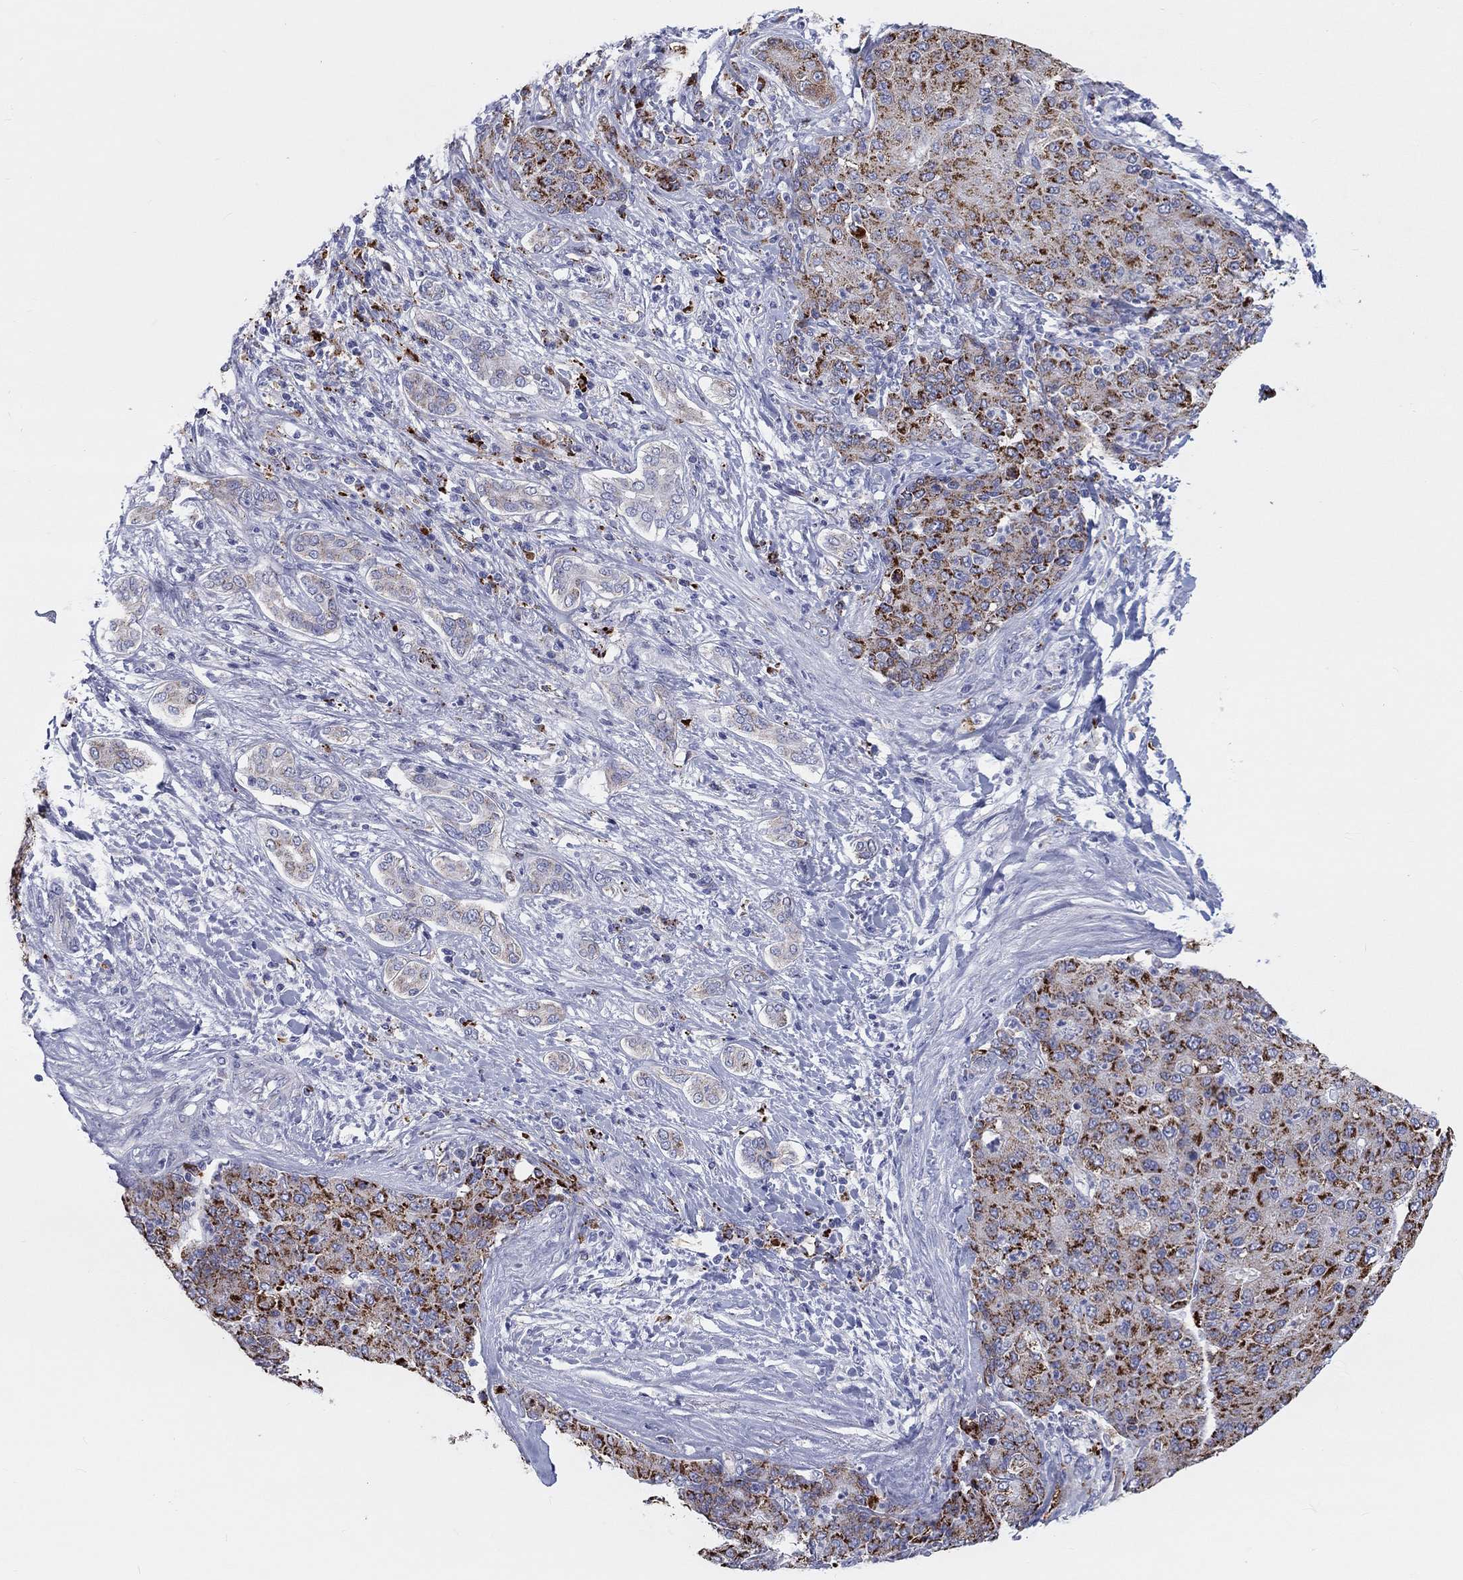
{"staining": {"intensity": "strong", "quantity": ">75%", "location": "cytoplasmic/membranous"}, "tissue": "liver cancer", "cell_type": "Tumor cells", "image_type": "cancer", "snomed": [{"axis": "morphology", "description": "Carcinoma, Hepatocellular, NOS"}, {"axis": "topography", "description": "Liver"}], "caption": "Immunohistochemistry (IHC) of hepatocellular carcinoma (liver) displays high levels of strong cytoplasmic/membranous positivity in about >75% of tumor cells. The protein is shown in brown color, while the nuclei are stained blue.", "gene": "BCO2", "patient": {"sex": "male", "age": 65}}